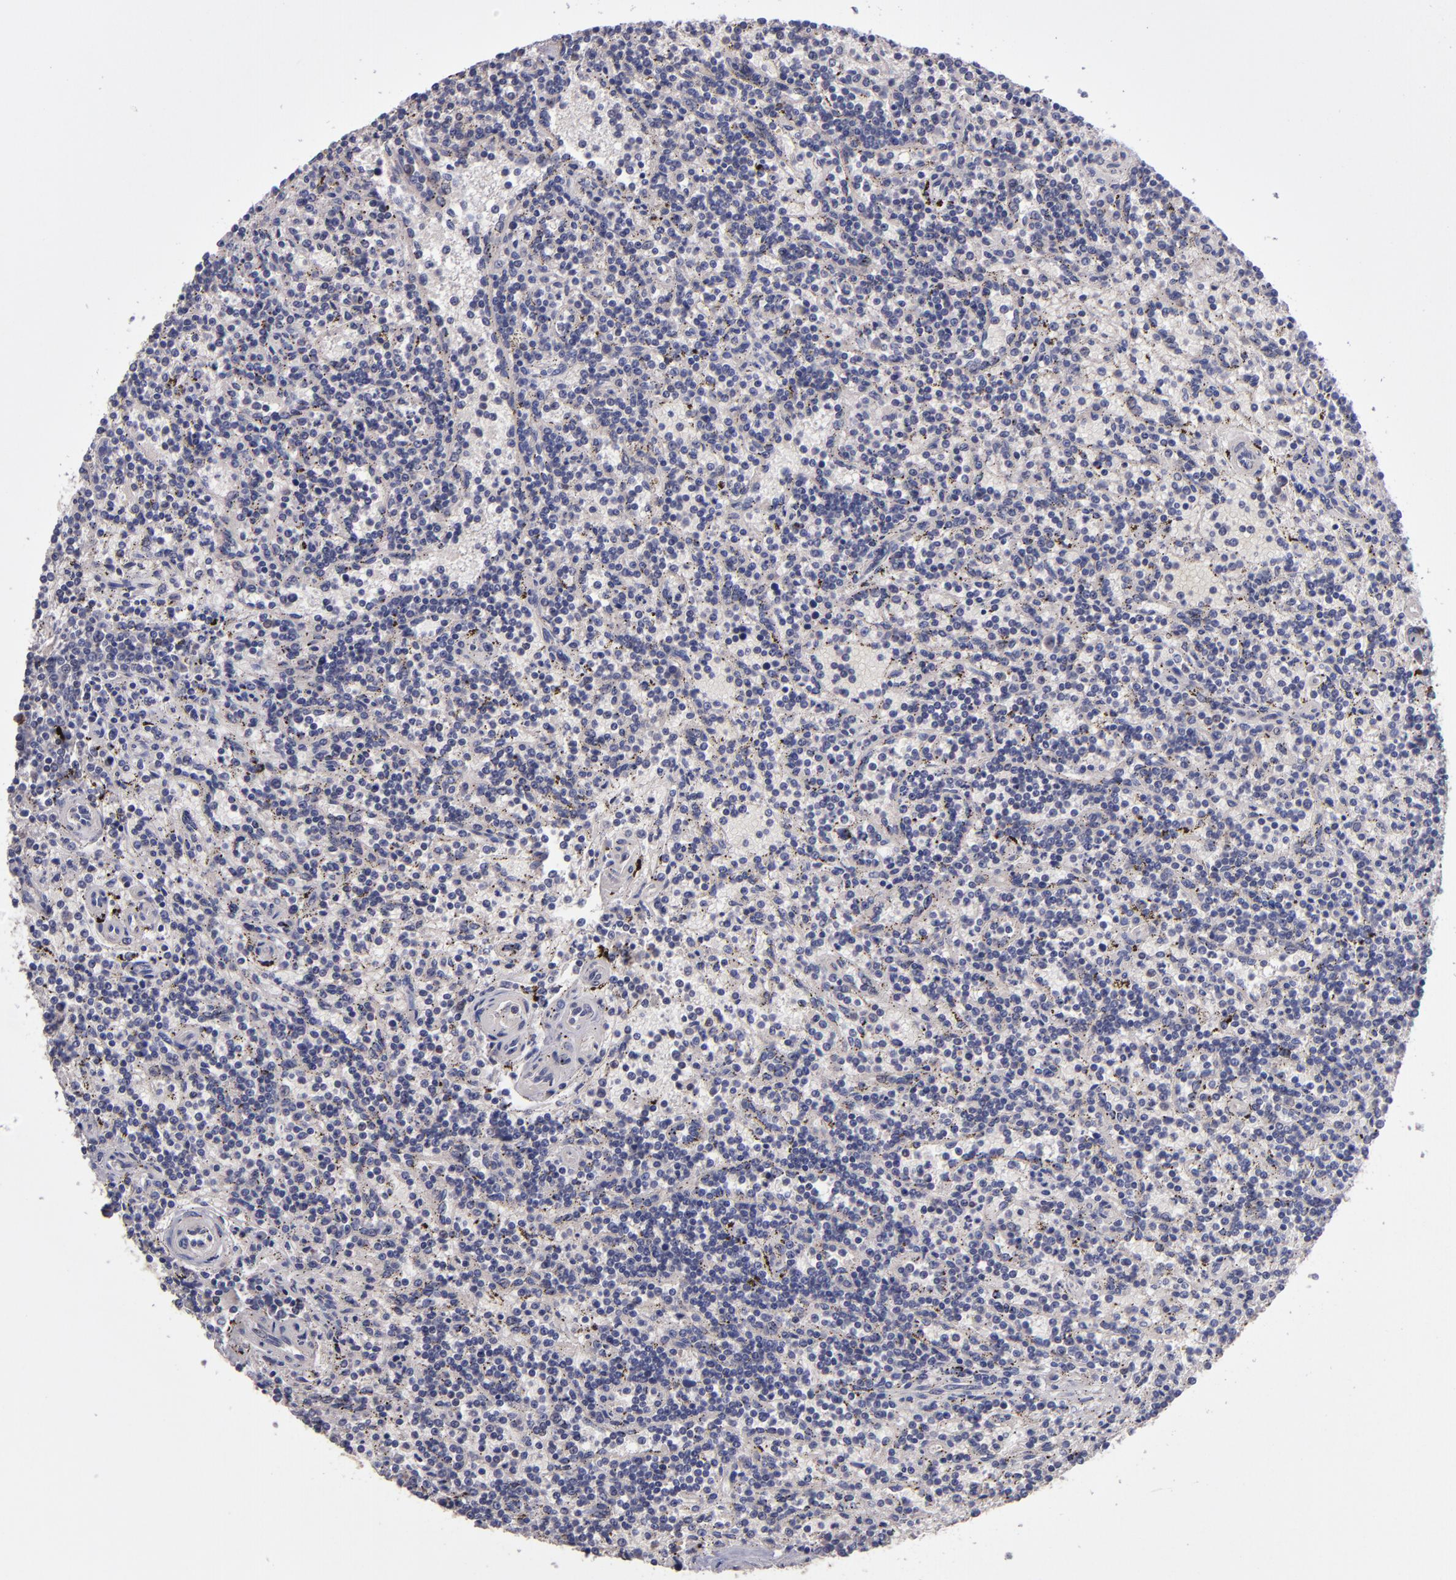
{"staining": {"intensity": "negative", "quantity": "none", "location": "none"}, "tissue": "lymphoma", "cell_type": "Tumor cells", "image_type": "cancer", "snomed": [{"axis": "morphology", "description": "Malignant lymphoma, non-Hodgkin's type, Low grade"}, {"axis": "topography", "description": "Spleen"}], "caption": "IHC histopathology image of neoplastic tissue: human lymphoma stained with DAB reveals no significant protein positivity in tumor cells. (DAB (3,3'-diaminobenzidine) immunohistochemistry, high magnification).", "gene": "EIF4ENIF1", "patient": {"sex": "male", "age": 73}}